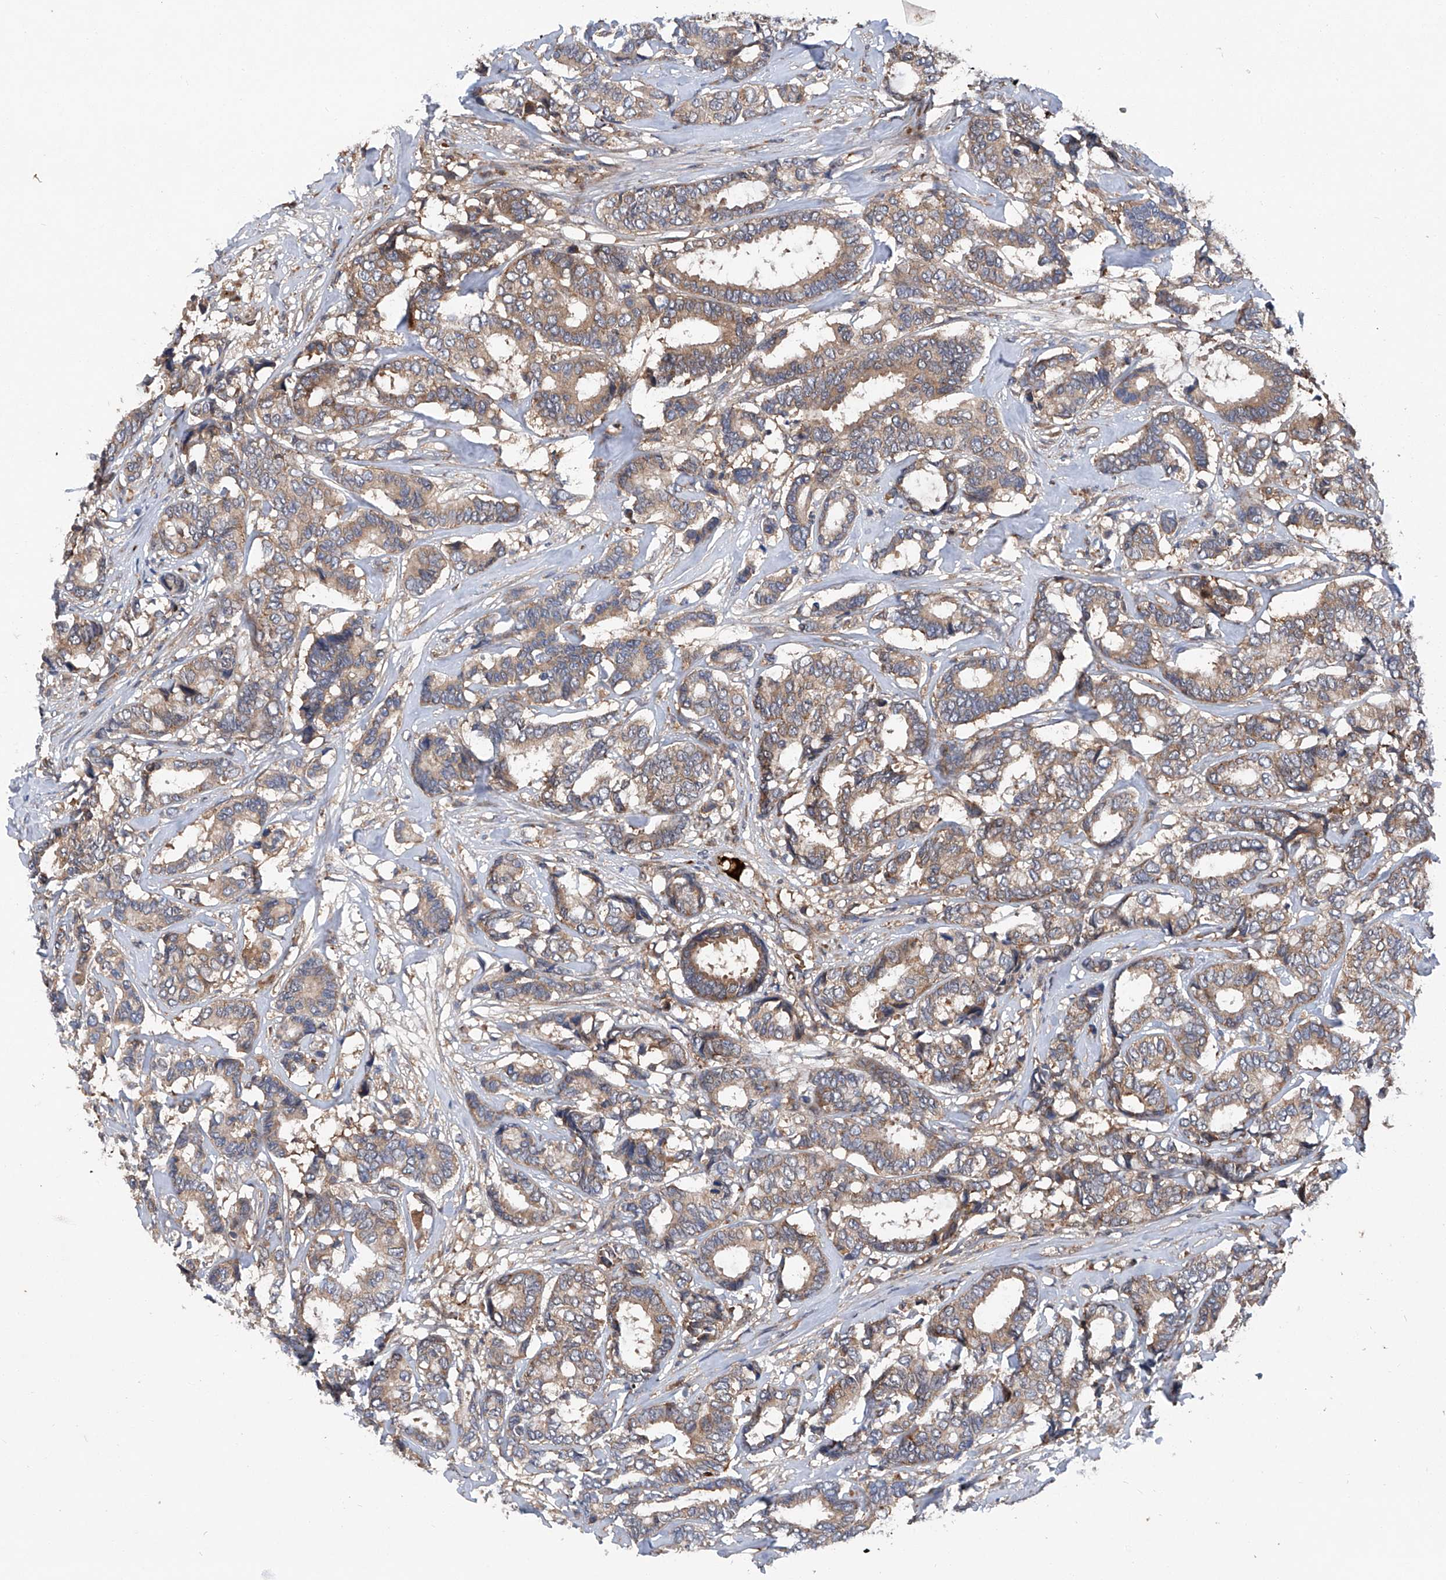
{"staining": {"intensity": "moderate", "quantity": "25%-75%", "location": "cytoplasmic/membranous"}, "tissue": "breast cancer", "cell_type": "Tumor cells", "image_type": "cancer", "snomed": [{"axis": "morphology", "description": "Duct carcinoma"}, {"axis": "topography", "description": "Breast"}], "caption": "Protein staining exhibits moderate cytoplasmic/membranous positivity in approximately 25%-75% of tumor cells in breast cancer.", "gene": "ASCC3", "patient": {"sex": "female", "age": 87}}